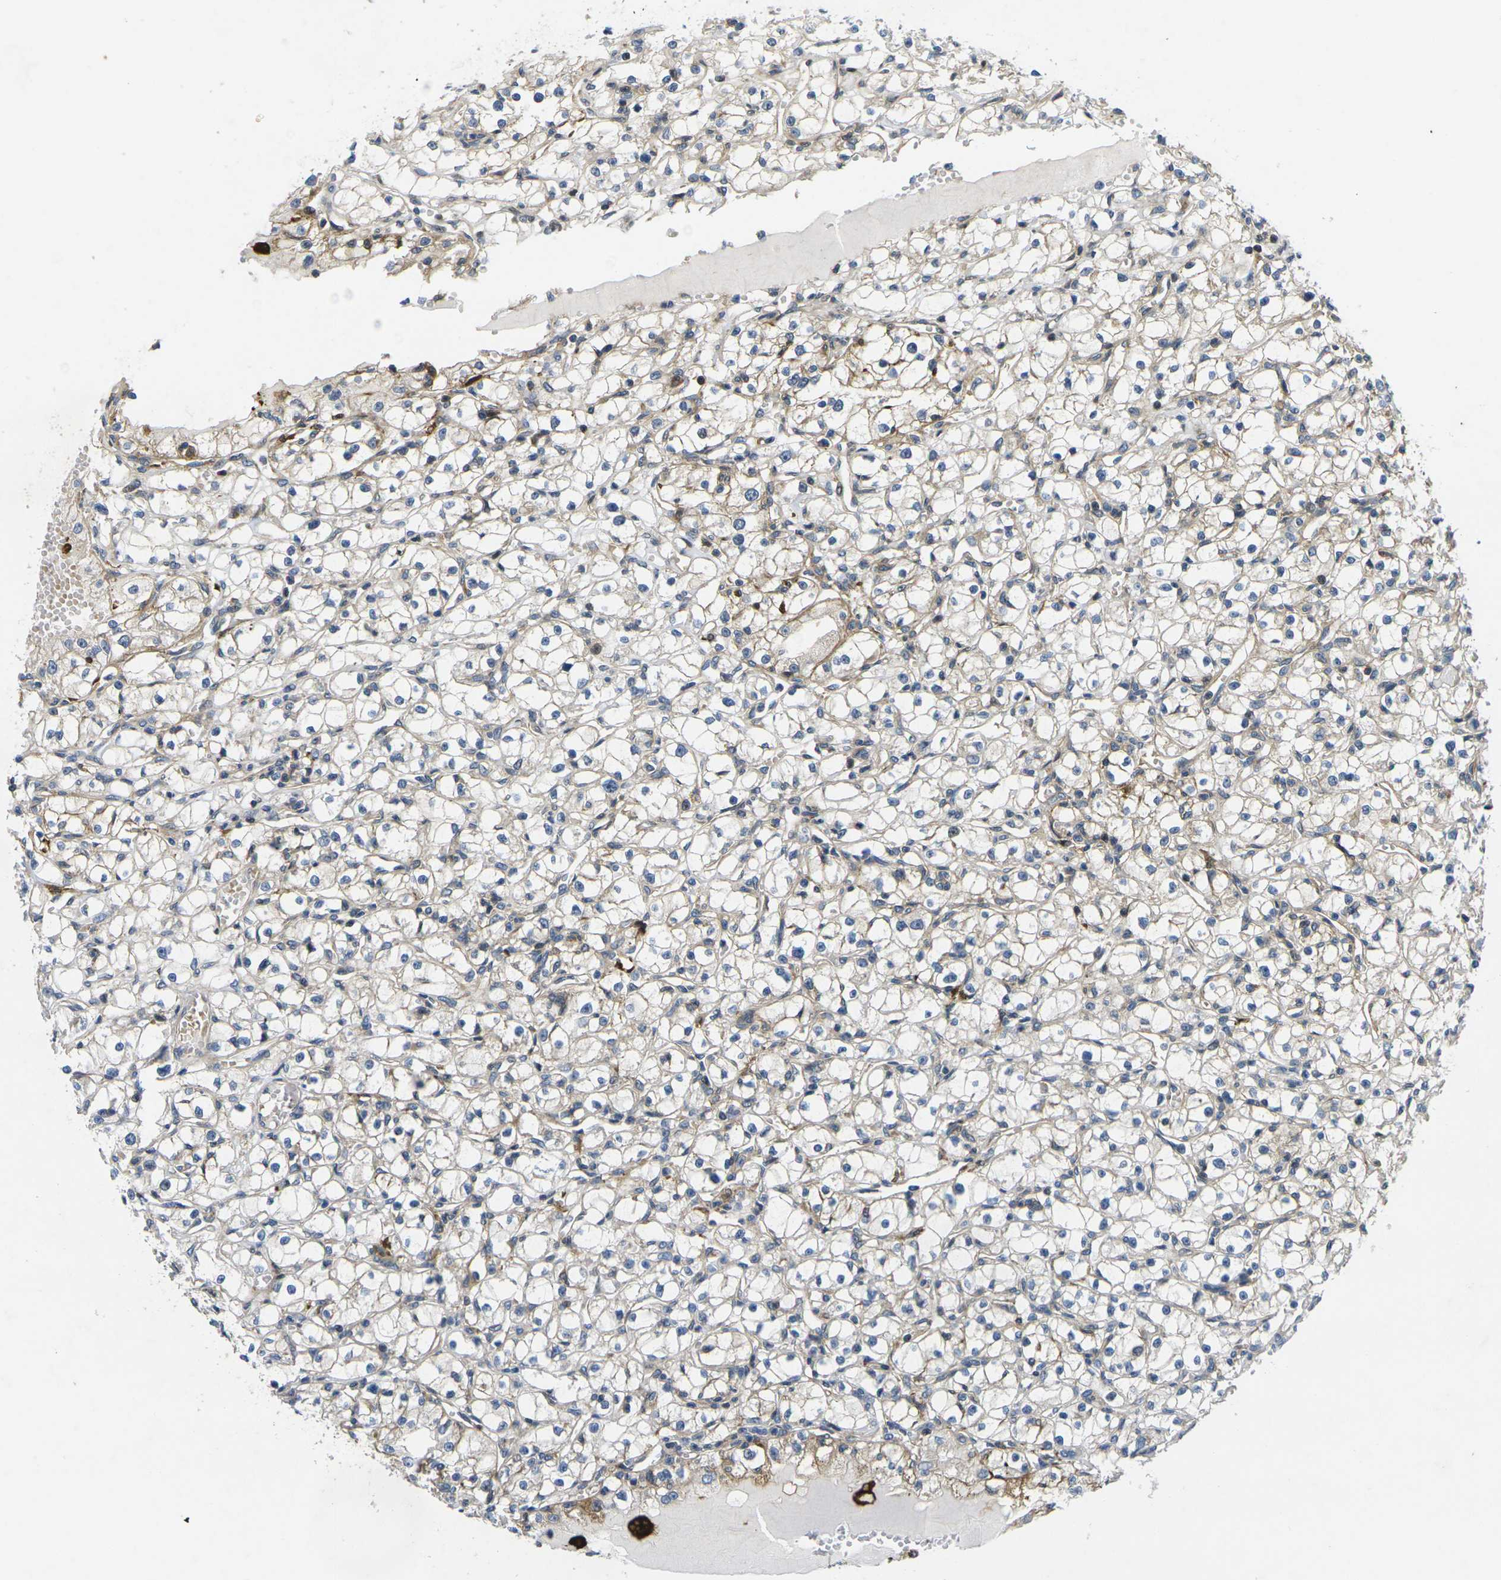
{"staining": {"intensity": "weak", "quantity": "<25%", "location": "cytoplasmic/membranous"}, "tissue": "renal cancer", "cell_type": "Tumor cells", "image_type": "cancer", "snomed": [{"axis": "morphology", "description": "Adenocarcinoma, NOS"}, {"axis": "topography", "description": "Kidney"}], "caption": "The IHC photomicrograph has no significant staining in tumor cells of renal cancer (adenocarcinoma) tissue.", "gene": "ROBO2", "patient": {"sex": "male", "age": 56}}